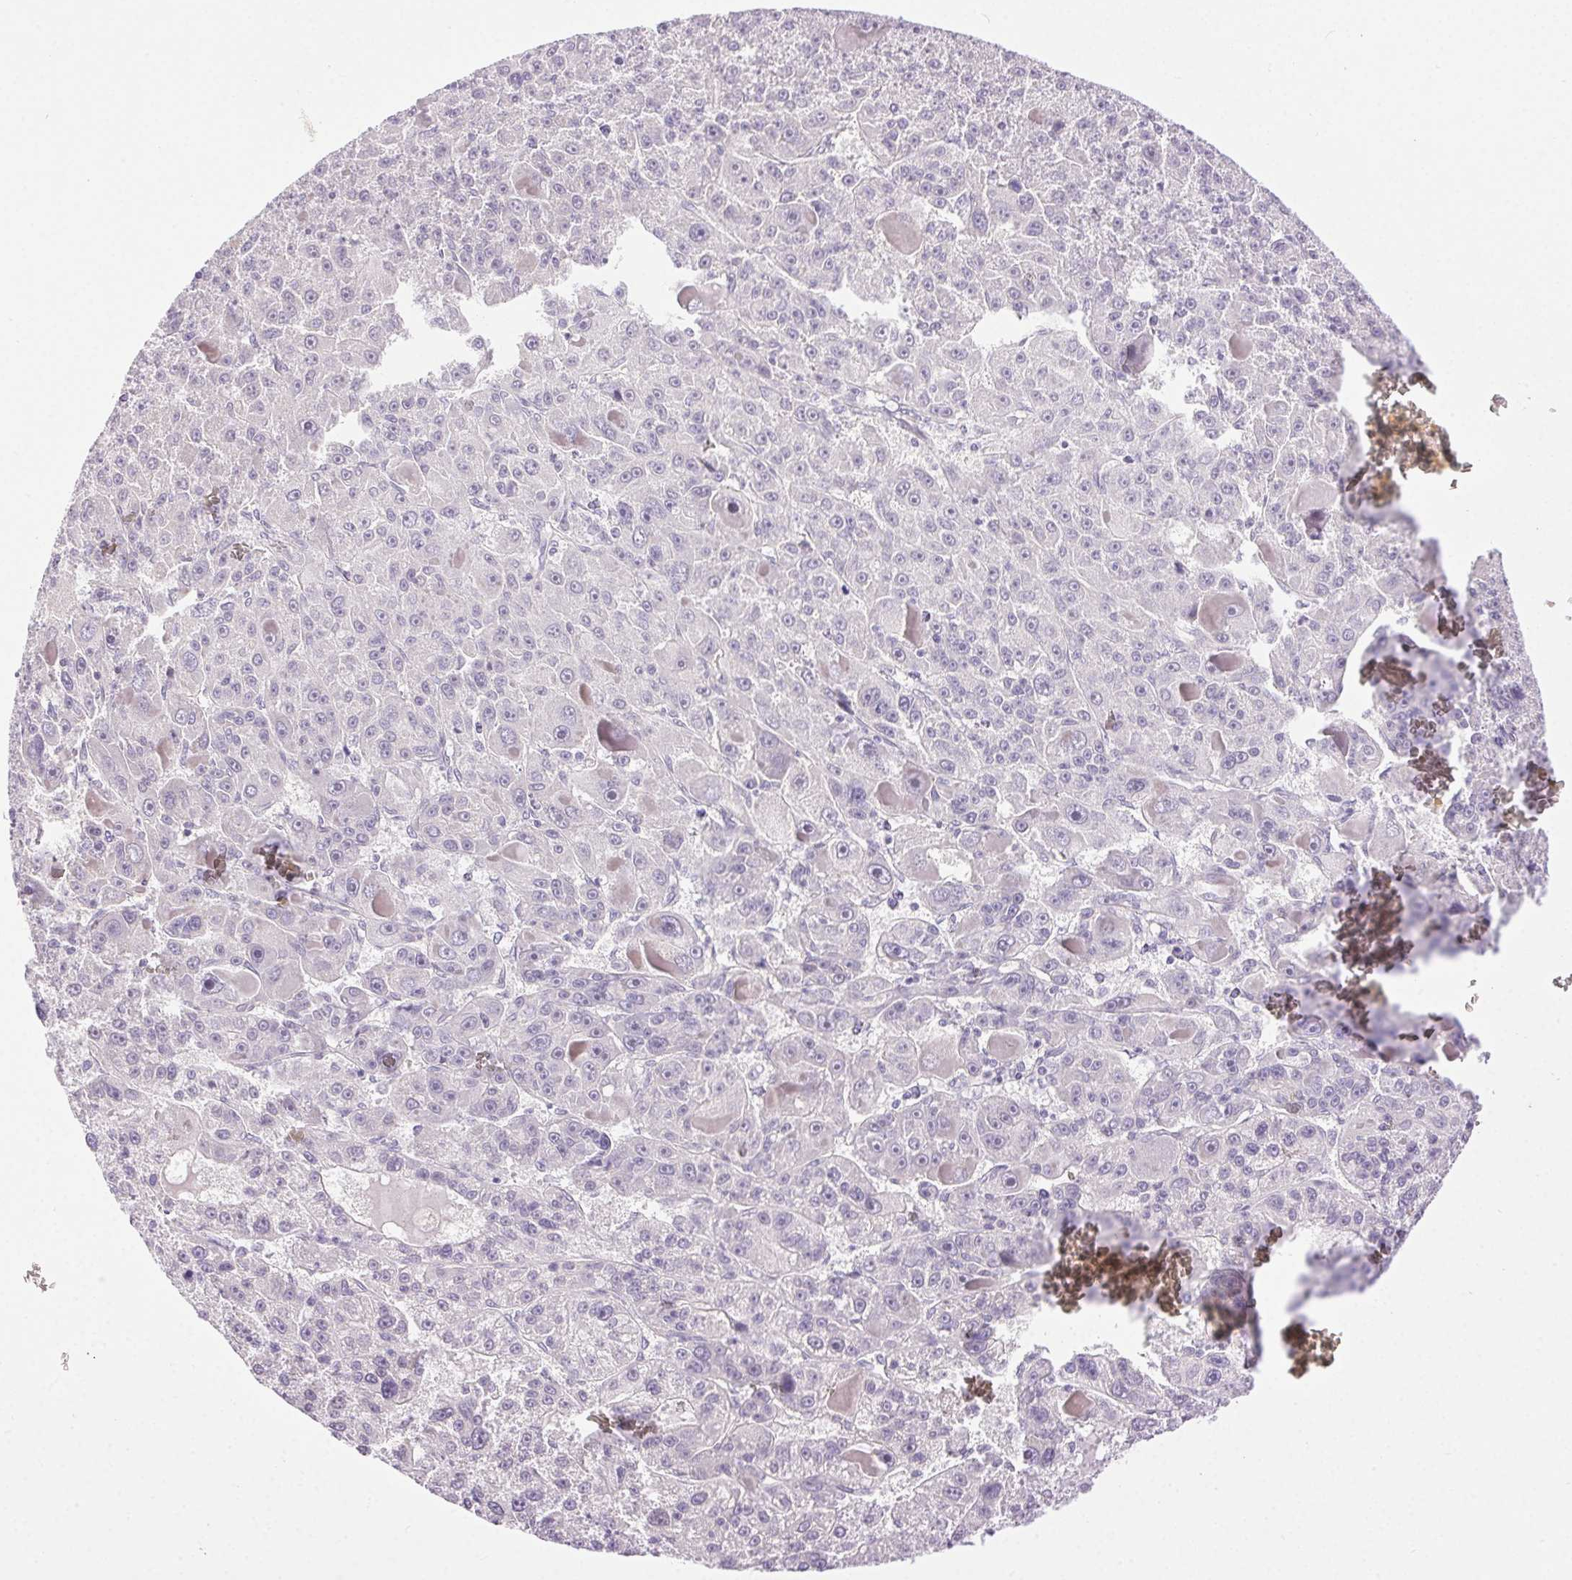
{"staining": {"intensity": "negative", "quantity": "none", "location": "none"}, "tissue": "liver cancer", "cell_type": "Tumor cells", "image_type": "cancer", "snomed": [{"axis": "morphology", "description": "Carcinoma, Hepatocellular, NOS"}, {"axis": "topography", "description": "Liver"}], "caption": "The image demonstrates no staining of tumor cells in liver cancer.", "gene": "SYT11", "patient": {"sex": "male", "age": 76}}